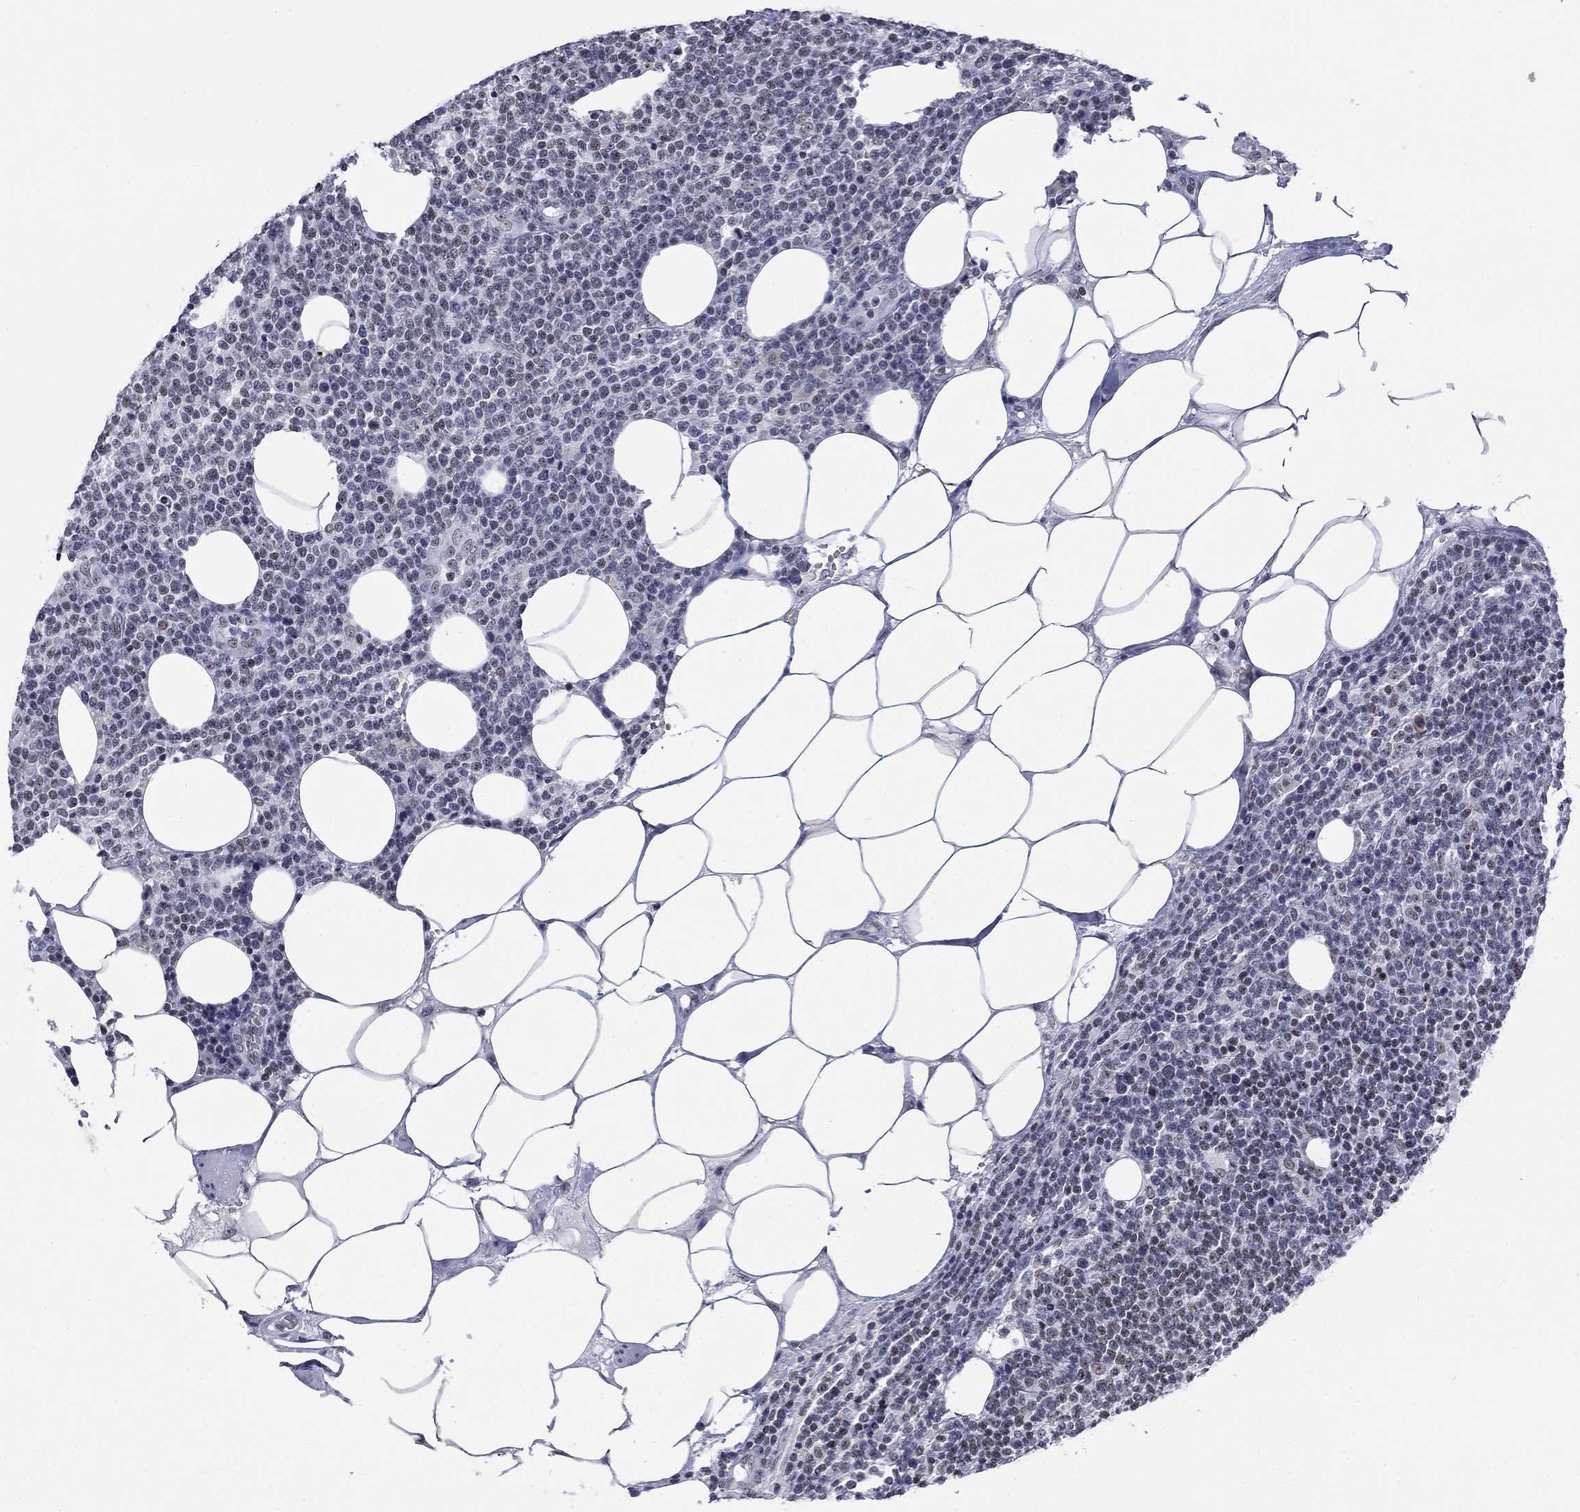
{"staining": {"intensity": "negative", "quantity": "none", "location": "none"}, "tissue": "lymphoma", "cell_type": "Tumor cells", "image_type": "cancer", "snomed": [{"axis": "morphology", "description": "Malignant lymphoma, non-Hodgkin's type, High grade"}, {"axis": "topography", "description": "Lymph node"}], "caption": "Tumor cells show no significant staining in high-grade malignant lymphoma, non-Hodgkin's type.", "gene": "CSRNP3", "patient": {"sex": "male", "age": 61}}